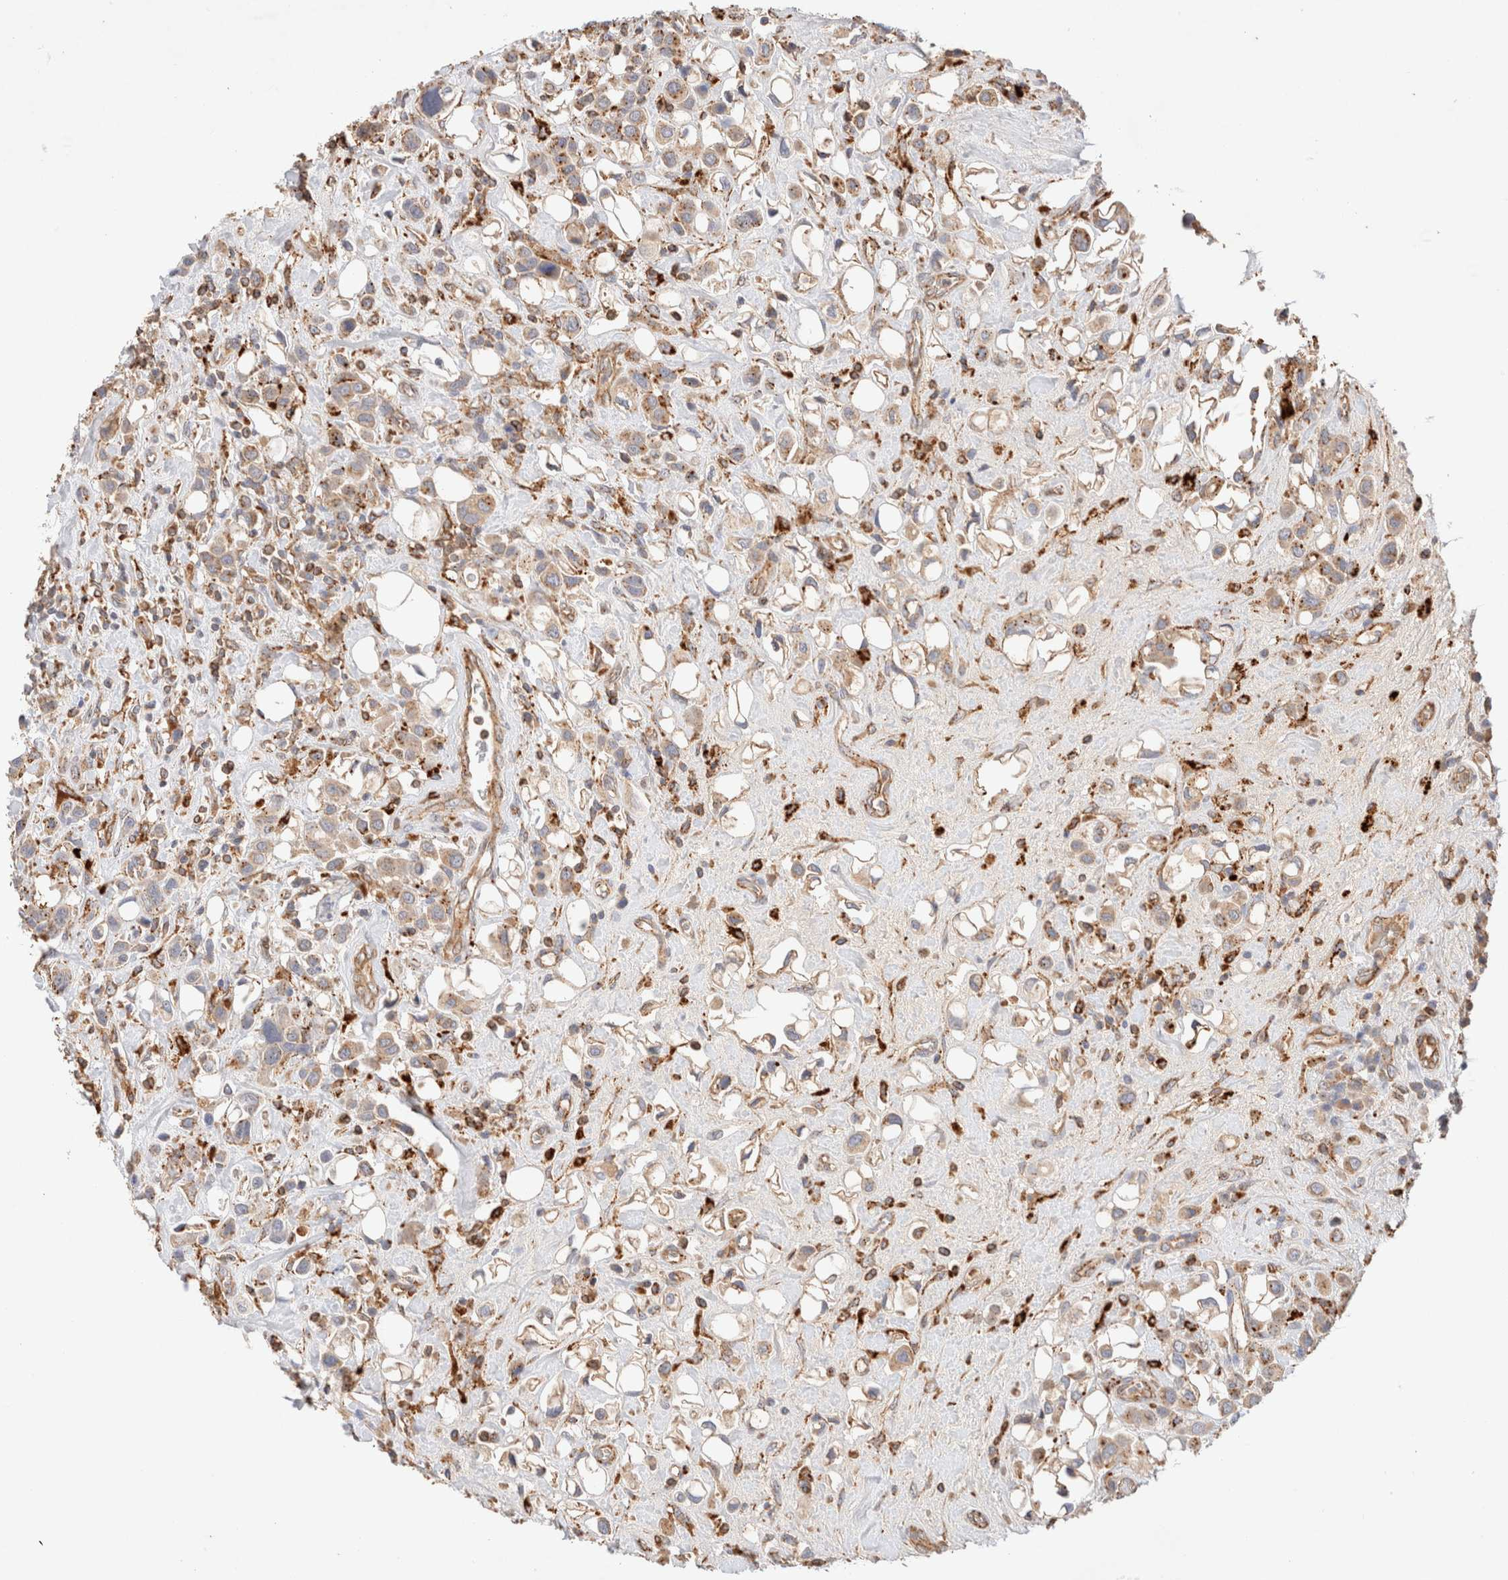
{"staining": {"intensity": "weak", "quantity": ">75%", "location": "cytoplasmic/membranous"}, "tissue": "urothelial cancer", "cell_type": "Tumor cells", "image_type": "cancer", "snomed": [{"axis": "morphology", "description": "Urothelial carcinoma, High grade"}, {"axis": "topography", "description": "Urinary bladder"}], "caption": "Human urothelial cancer stained with a brown dye demonstrates weak cytoplasmic/membranous positive staining in approximately >75% of tumor cells.", "gene": "RABEPK", "patient": {"sex": "male", "age": 50}}